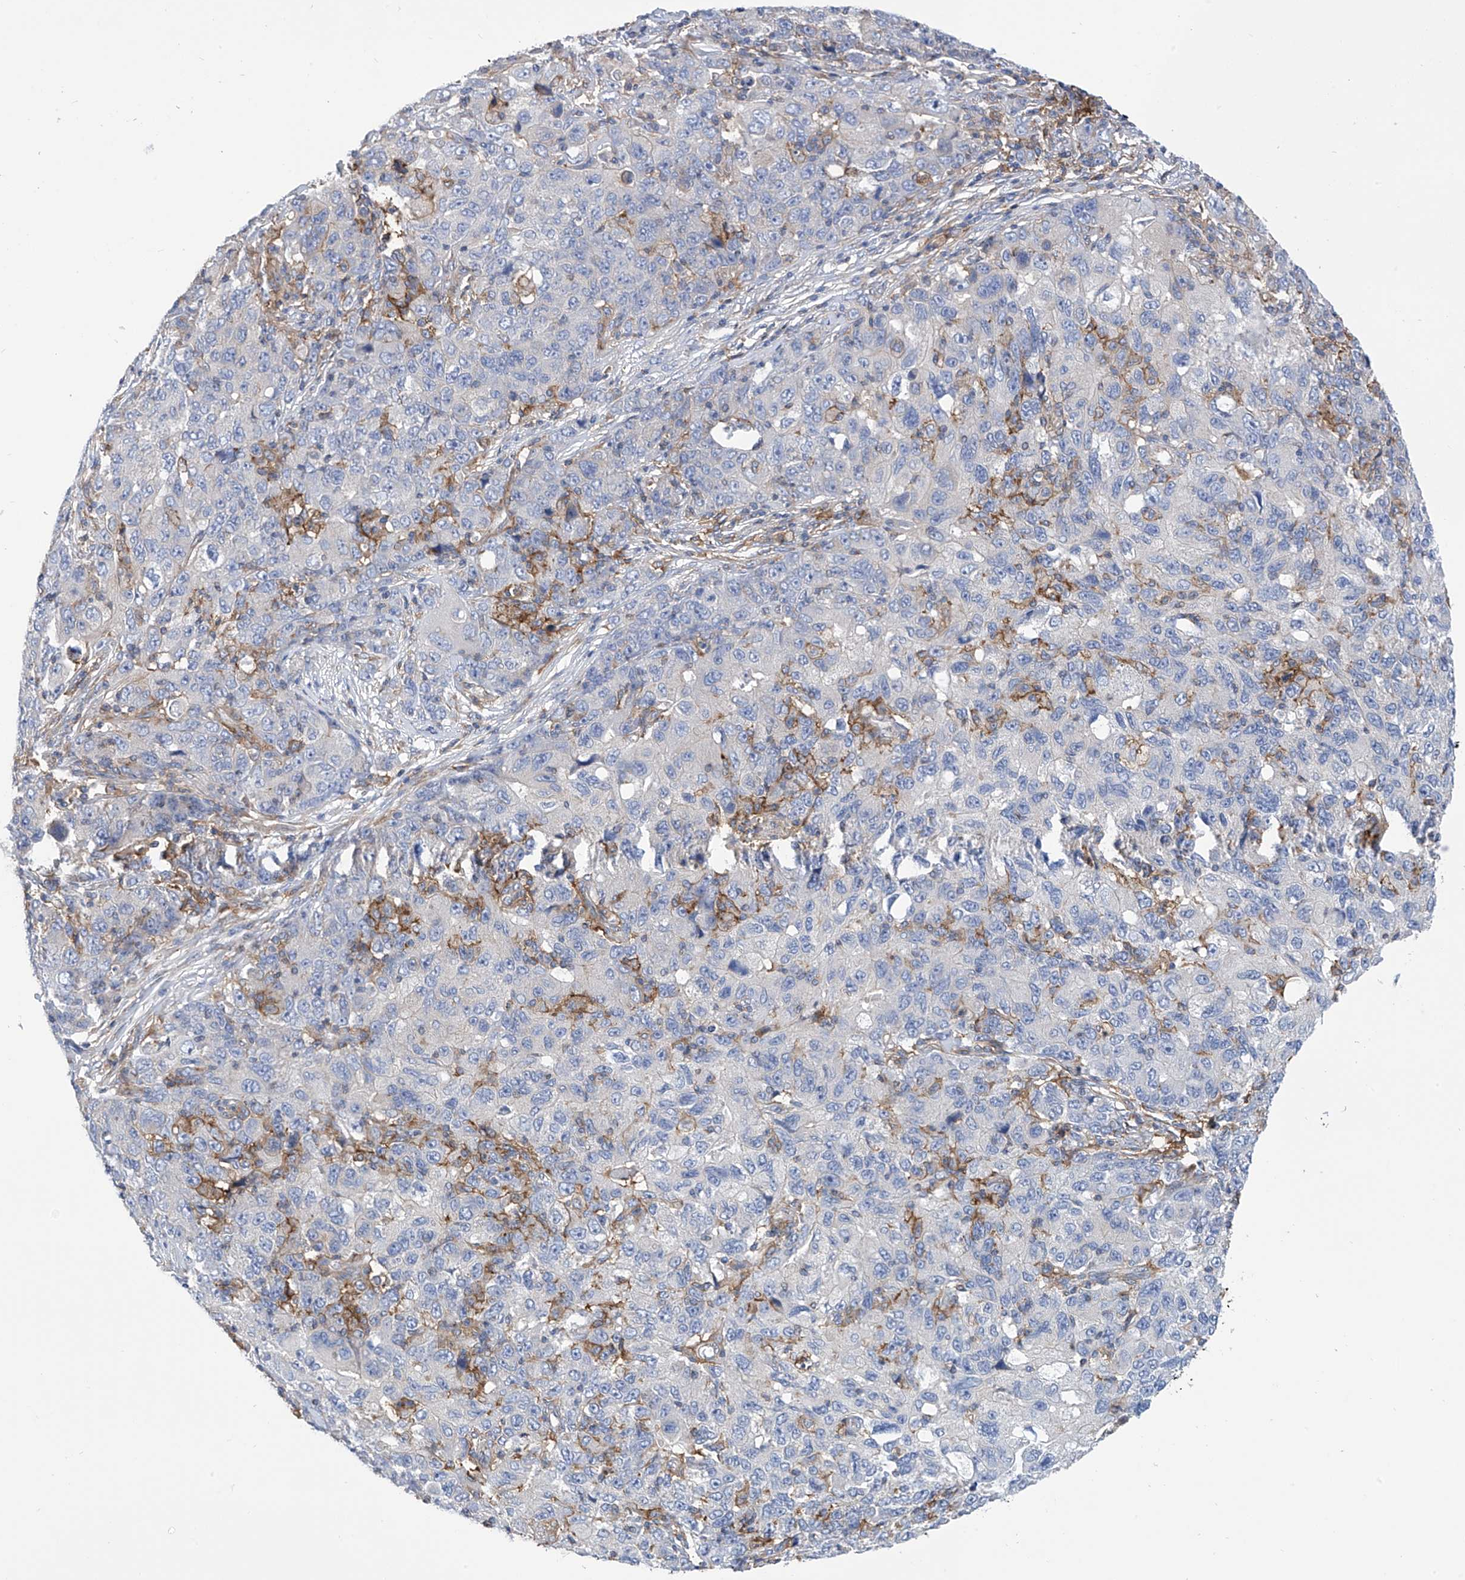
{"staining": {"intensity": "weak", "quantity": "<25%", "location": "cytoplasmic/membranous"}, "tissue": "ovarian cancer", "cell_type": "Tumor cells", "image_type": "cancer", "snomed": [{"axis": "morphology", "description": "Carcinoma, endometroid"}, {"axis": "topography", "description": "Ovary"}], "caption": "Image shows no significant protein expression in tumor cells of endometroid carcinoma (ovarian).", "gene": "P2RX7", "patient": {"sex": "female", "age": 42}}